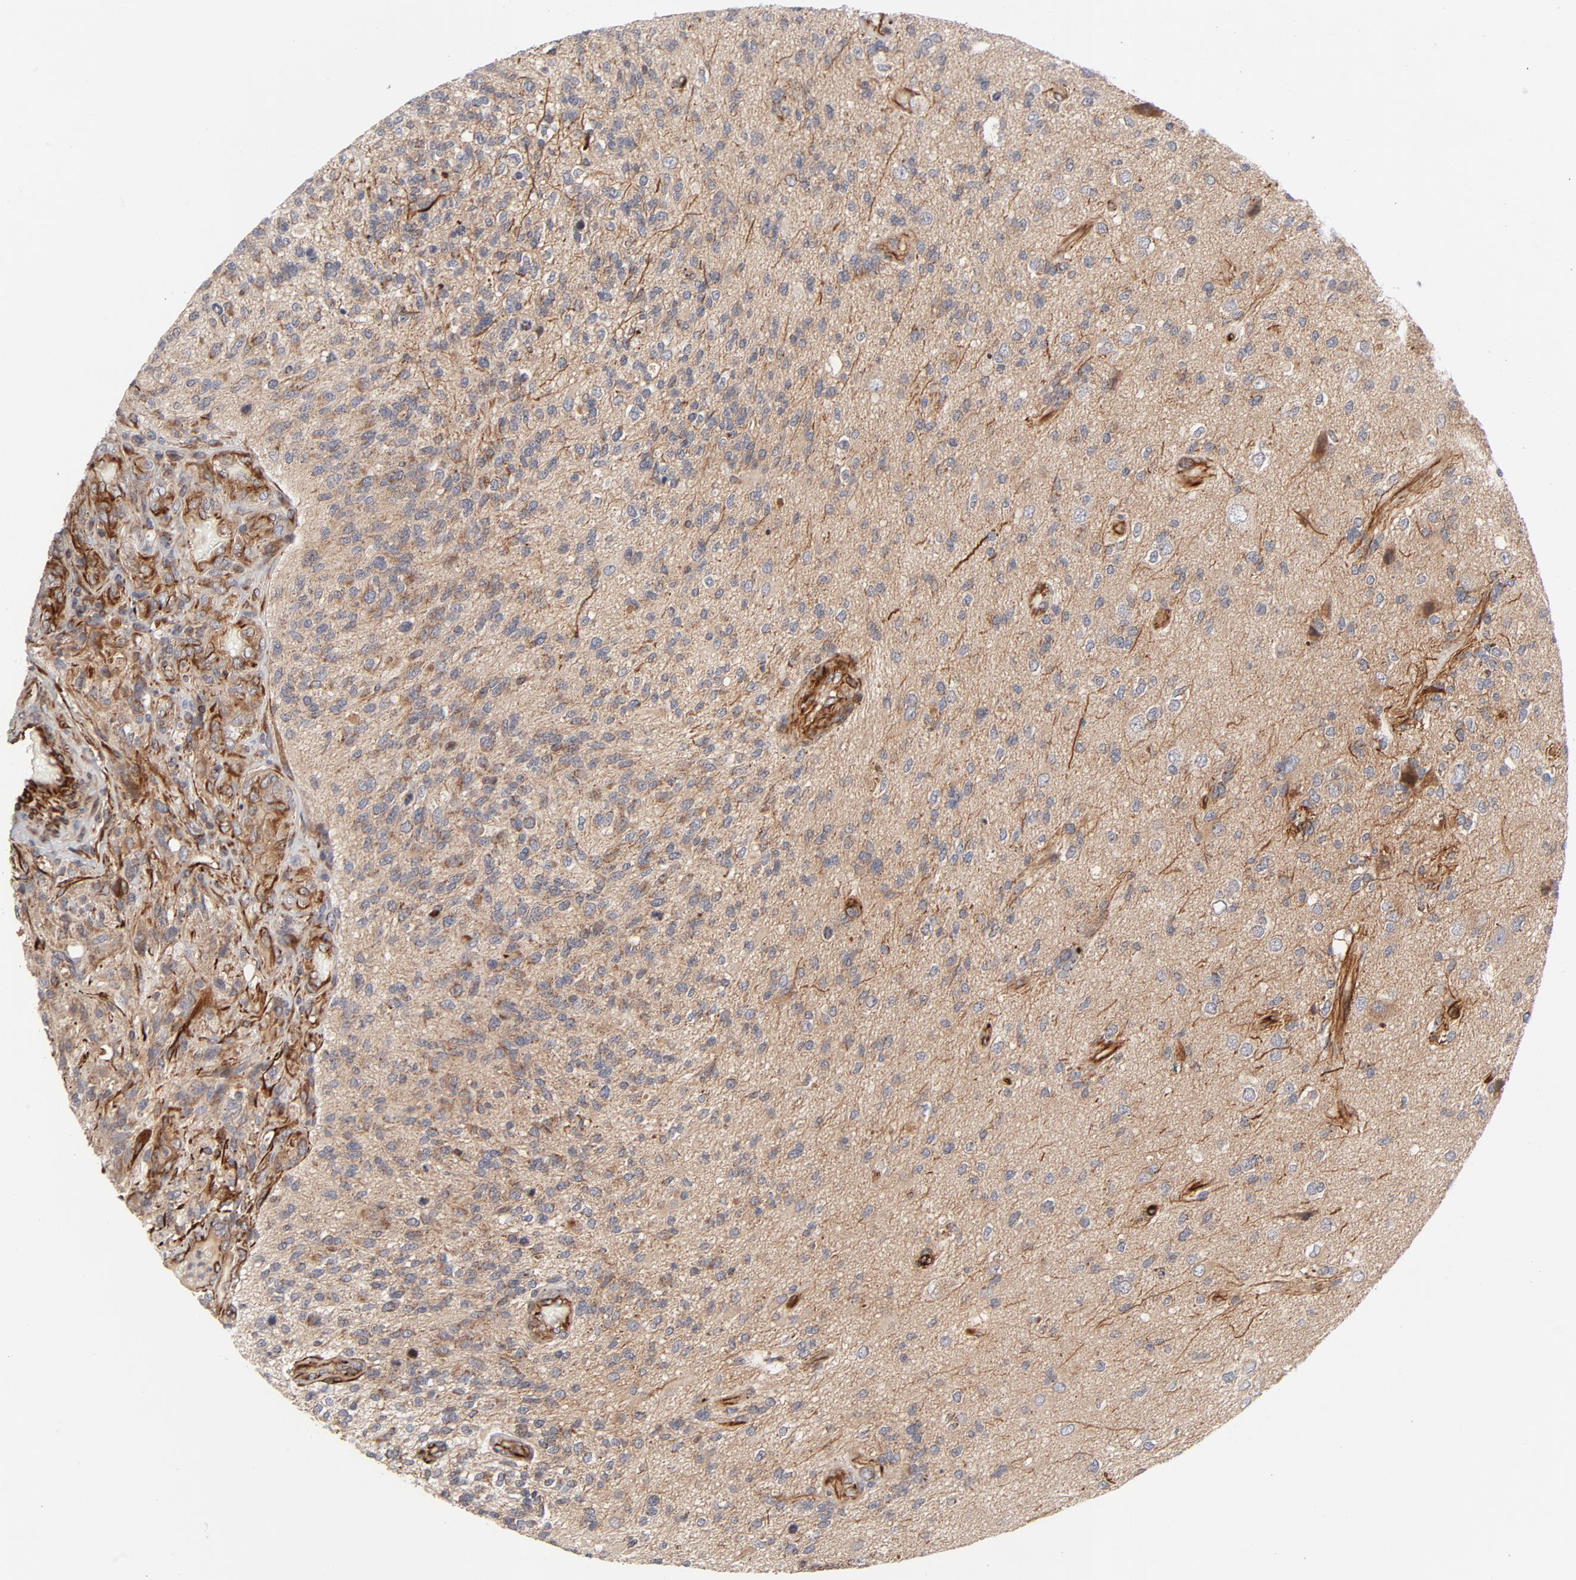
{"staining": {"intensity": "weak", "quantity": "25%-75%", "location": "cytoplasmic/membranous"}, "tissue": "glioma", "cell_type": "Tumor cells", "image_type": "cancer", "snomed": [{"axis": "morphology", "description": "Normal tissue, NOS"}, {"axis": "morphology", "description": "Glioma, malignant, High grade"}, {"axis": "topography", "description": "Cerebral cortex"}], "caption": "Protein expression by immunohistochemistry demonstrates weak cytoplasmic/membranous expression in about 25%-75% of tumor cells in high-grade glioma (malignant).", "gene": "DNAAF2", "patient": {"sex": "male", "age": 75}}